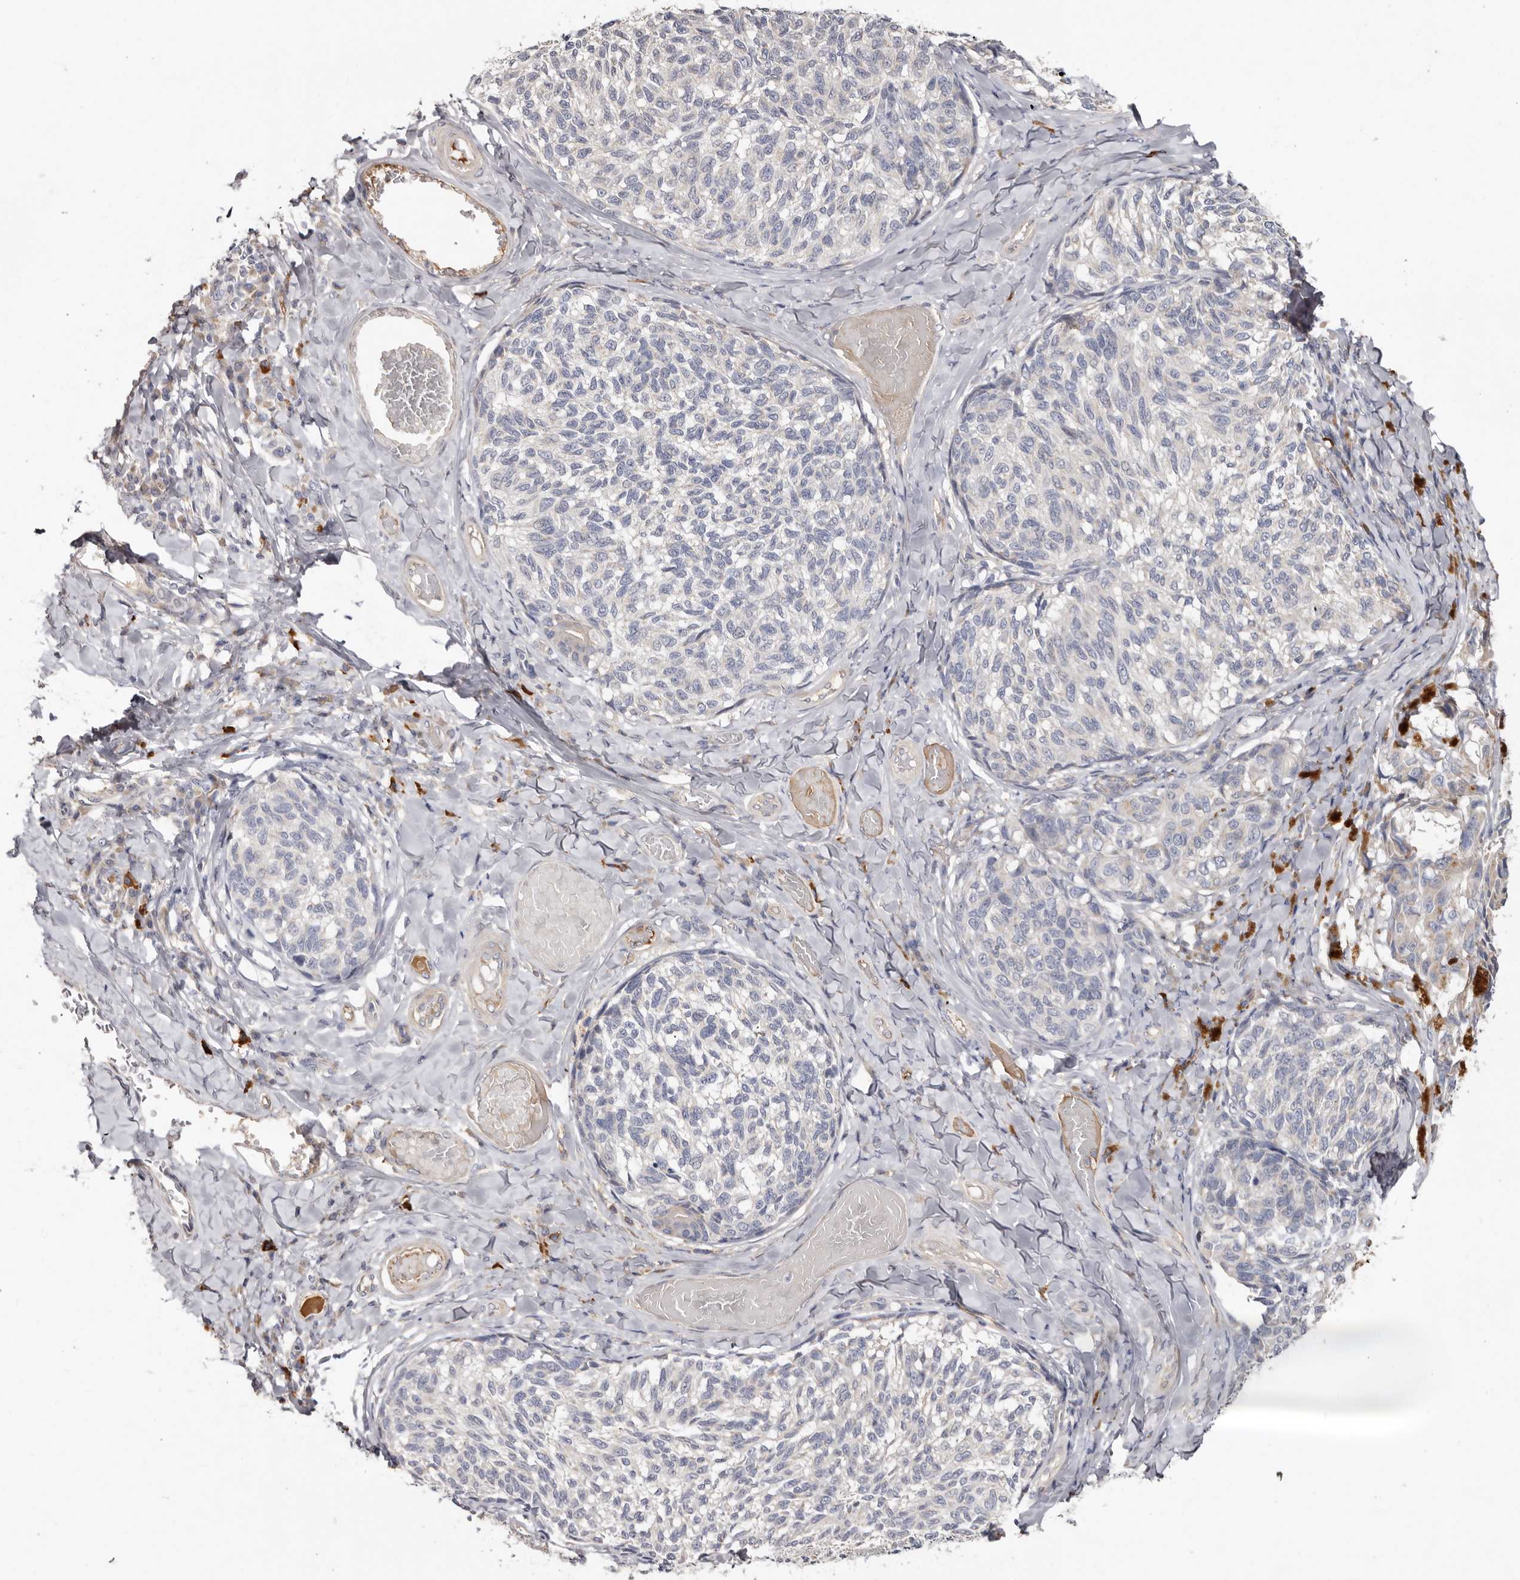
{"staining": {"intensity": "negative", "quantity": "none", "location": "none"}, "tissue": "melanoma", "cell_type": "Tumor cells", "image_type": "cancer", "snomed": [{"axis": "morphology", "description": "Malignant melanoma, NOS"}, {"axis": "topography", "description": "Skin"}], "caption": "Image shows no protein staining in tumor cells of malignant melanoma tissue.", "gene": "SPTA1", "patient": {"sex": "female", "age": 73}}